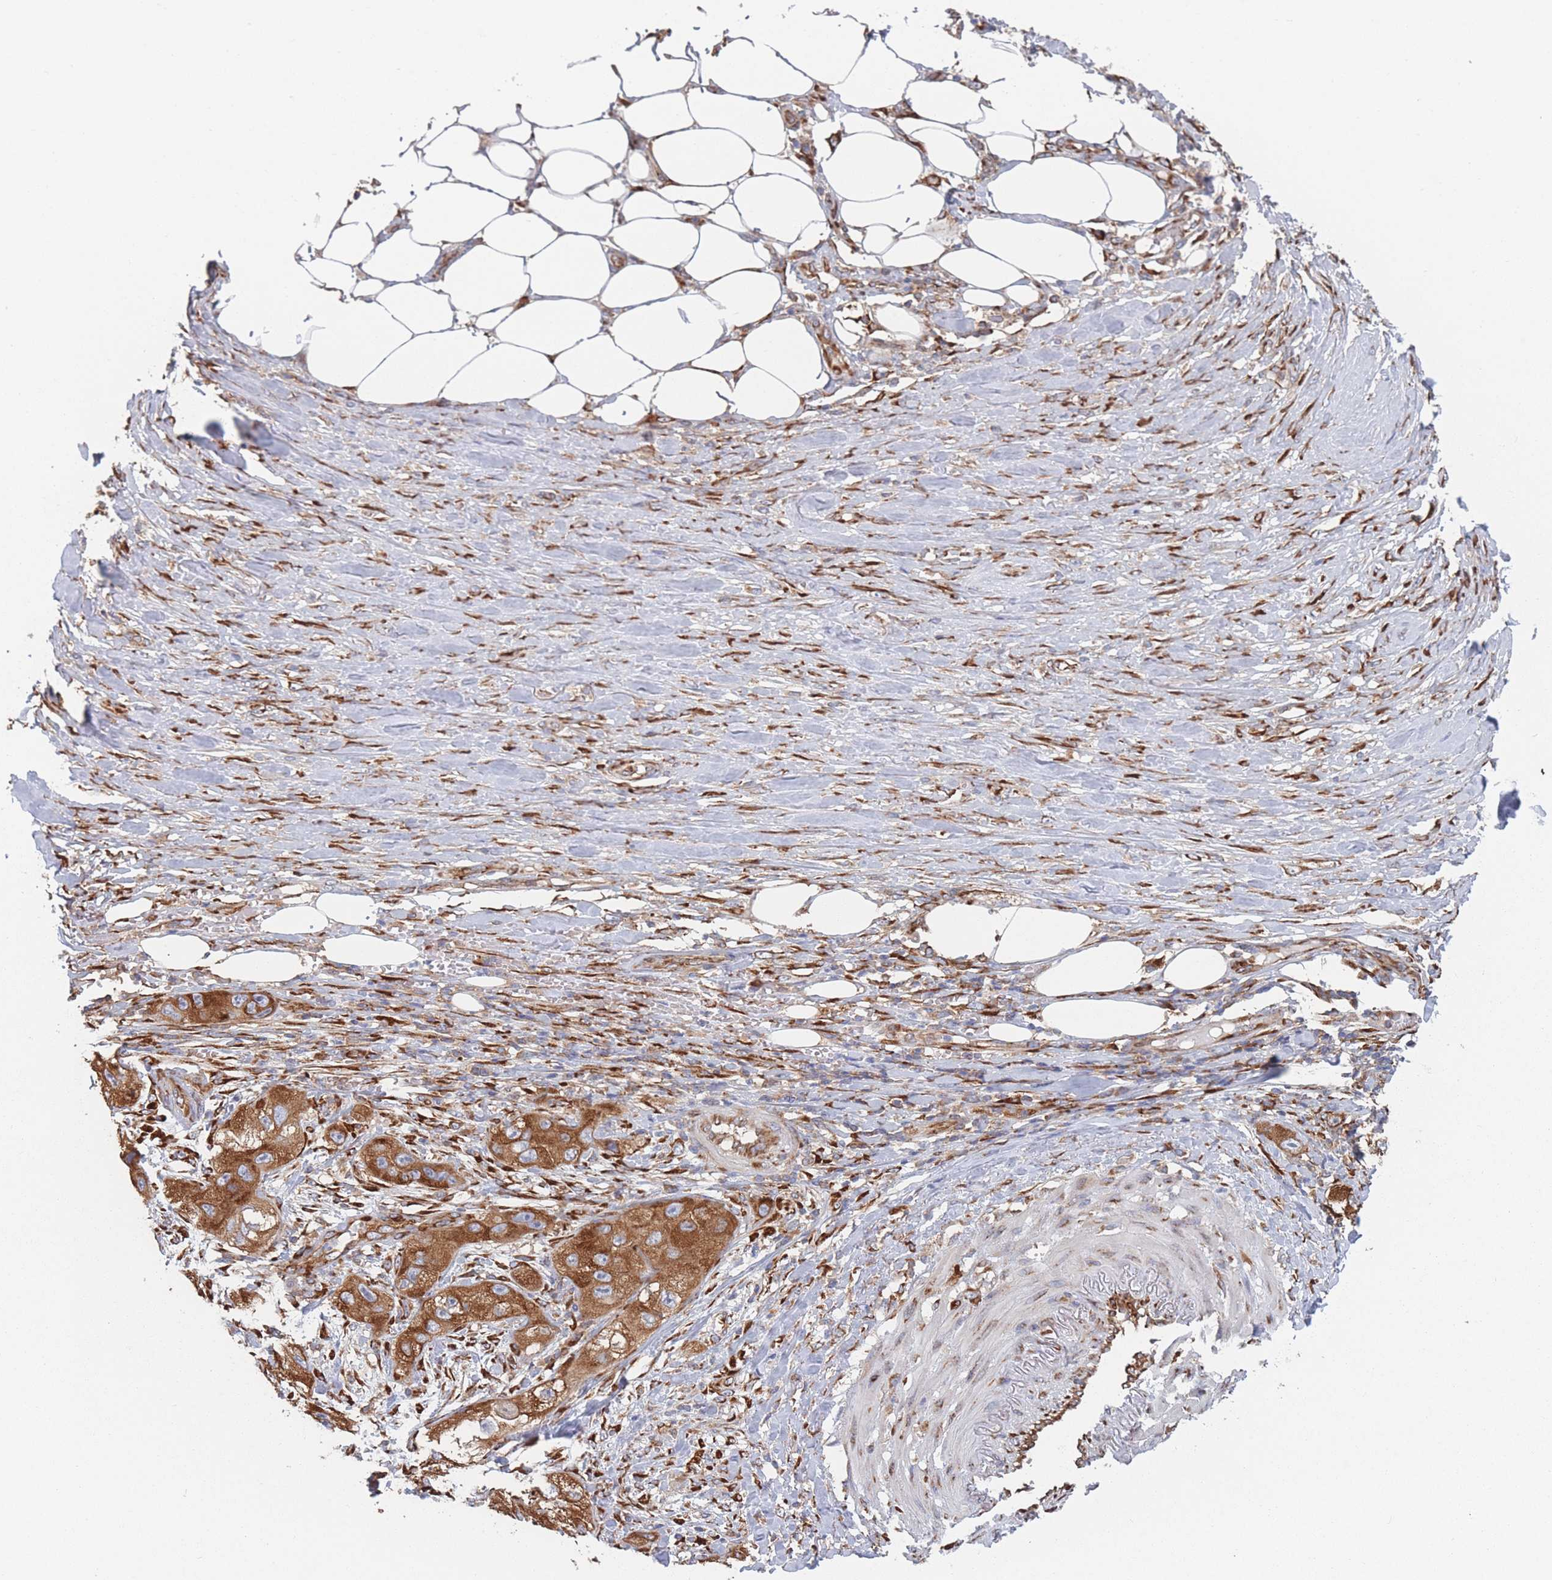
{"staining": {"intensity": "strong", "quantity": ">75%", "location": "cytoplasmic/membranous"}, "tissue": "skin cancer", "cell_type": "Tumor cells", "image_type": "cancer", "snomed": [{"axis": "morphology", "description": "Squamous cell carcinoma, NOS"}, {"axis": "topography", "description": "Skin"}, {"axis": "topography", "description": "Subcutis"}], "caption": "IHC histopathology image of neoplastic tissue: skin cancer stained using immunohistochemistry (IHC) shows high levels of strong protein expression localized specifically in the cytoplasmic/membranous of tumor cells, appearing as a cytoplasmic/membranous brown color.", "gene": "EEF1B2", "patient": {"sex": "male", "age": 73}}